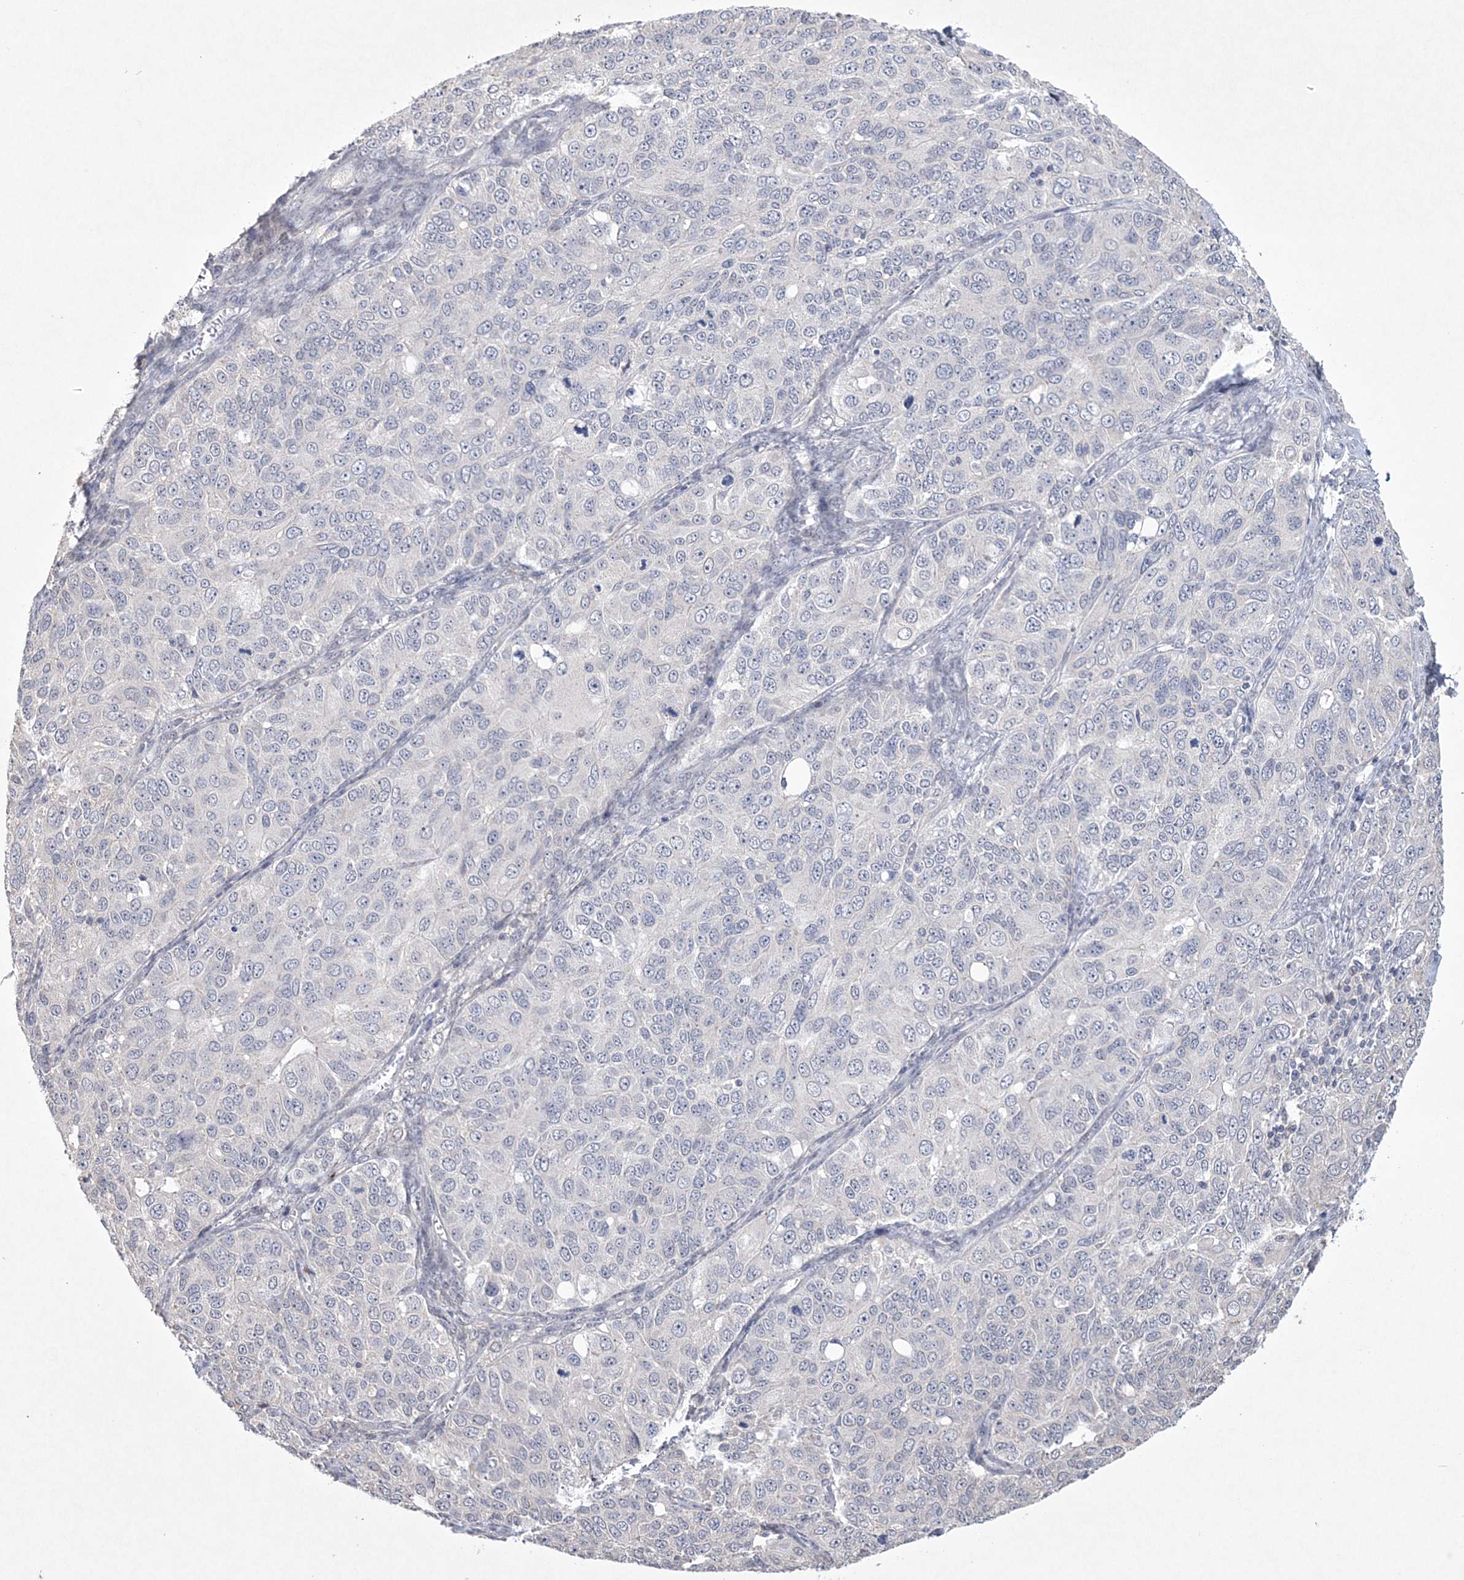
{"staining": {"intensity": "negative", "quantity": "none", "location": "none"}, "tissue": "ovarian cancer", "cell_type": "Tumor cells", "image_type": "cancer", "snomed": [{"axis": "morphology", "description": "Carcinoma, endometroid"}, {"axis": "topography", "description": "Ovary"}], "caption": "Tumor cells show no significant protein staining in endometroid carcinoma (ovarian).", "gene": "DPCD", "patient": {"sex": "female", "age": 51}}